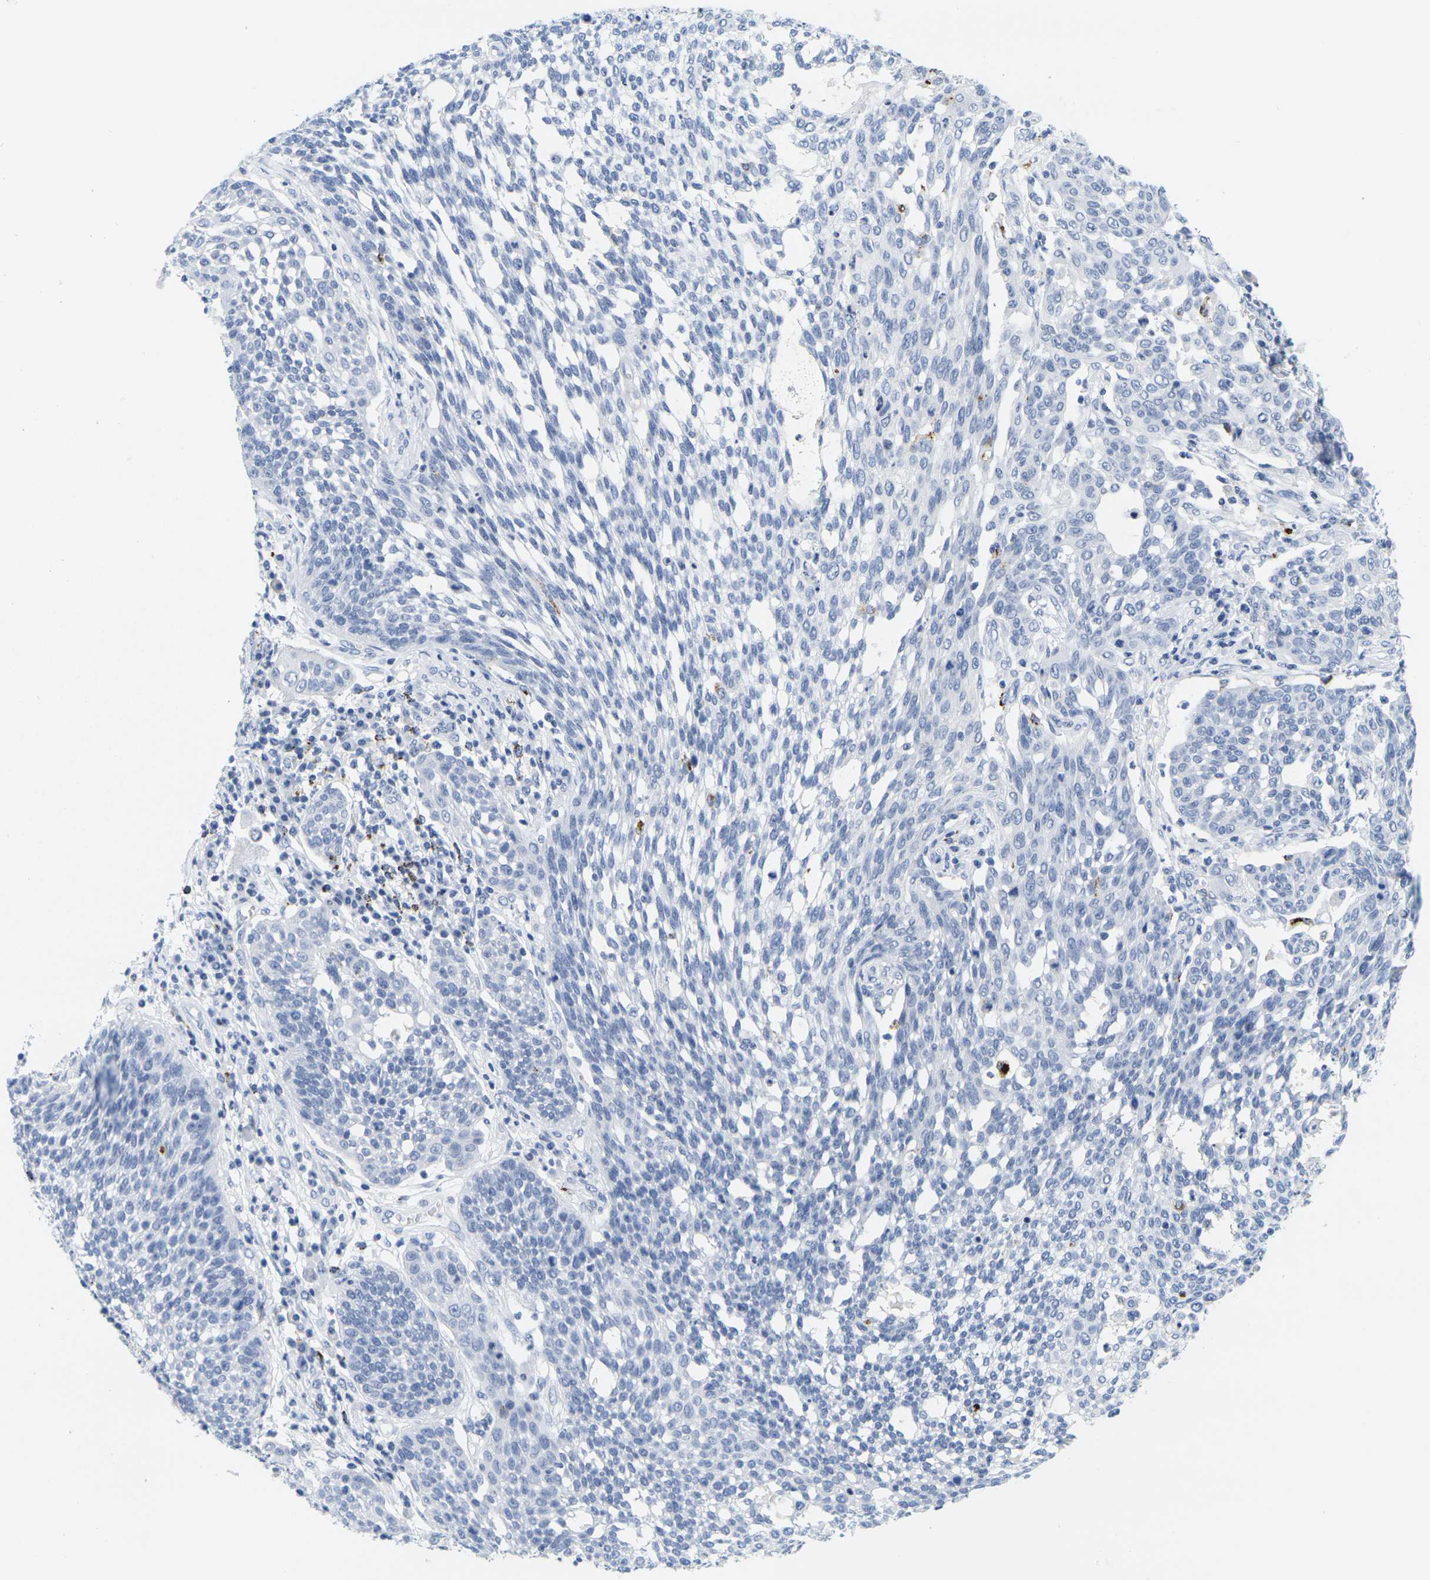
{"staining": {"intensity": "negative", "quantity": "none", "location": "none"}, "tissue": "cervical cancer", "cell_type": "Tumor cells", "image_type": "cancer", "snomed": [{"axis": "morphology", "description": "Squamous cell carcinoma, NOS"}, {"axis": "topography", "description": "Cervix"}], "caption": "An immunohistochemistry histopathology image of cervical cancer (squamous cell carcinoma) is shown. There is no staining in tumor cells of cervical cancer (squamous cell carcinoma). (DAB IHC visualized using brightfield microscopy, high magnification).", "gene": "HLA-DOB", "patient": {"sex": "female", "age": 34}}